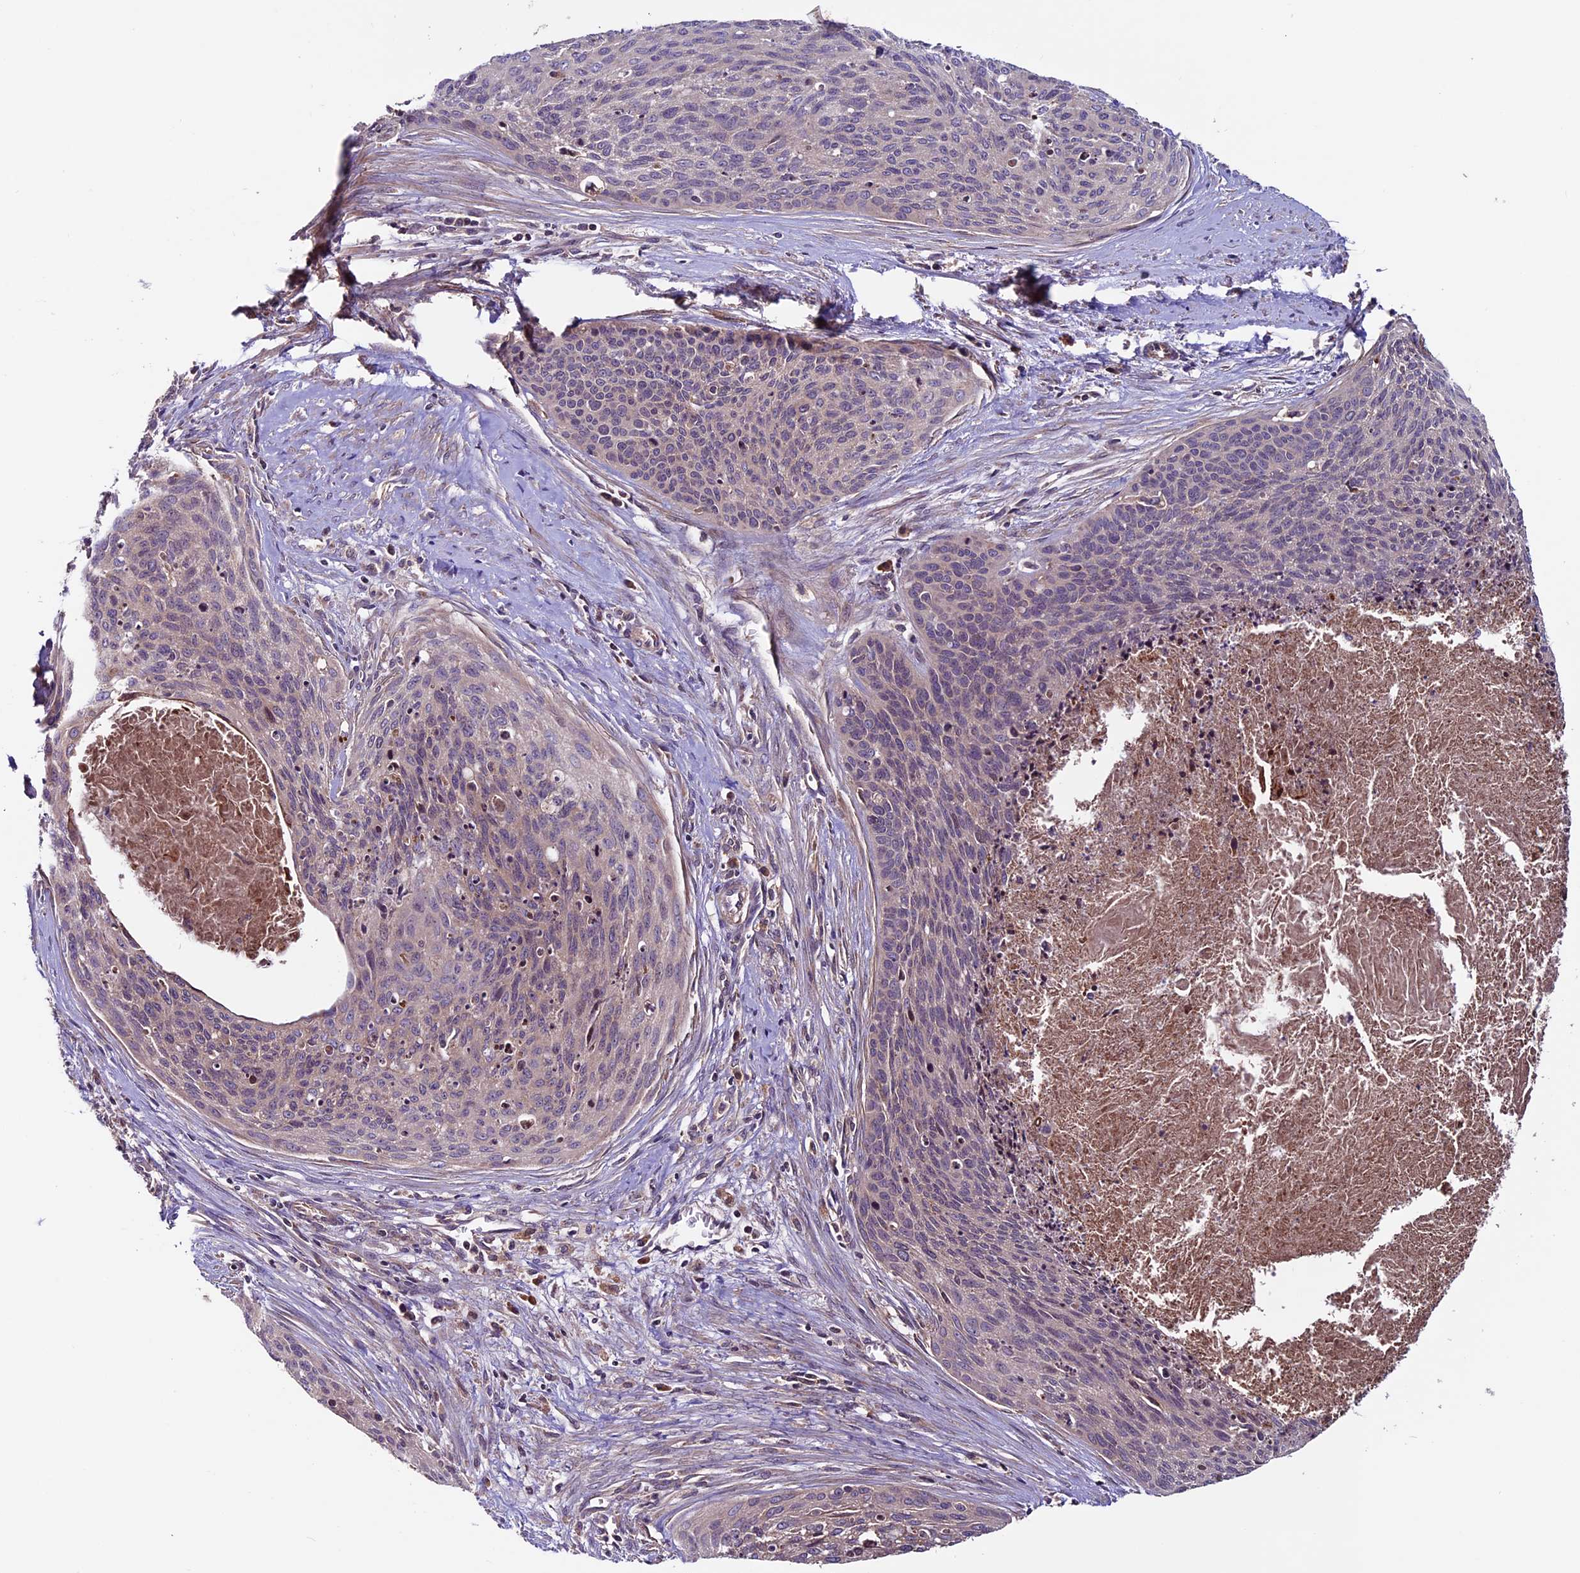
{"staining": {"intensity": "negative", "quantity": "none", "location": "none"}, "tissue": "cervical cancer", "cell_type": "Tumor cells", "image_type": "cancer", "snomed": [{"axis": "morphology", "description": "Squamous cell carcinoma, NOS"}, {"axis": "topography", "description": "Cervix"}], "caption": "DAB (3,3'-diaminobenzidine) immunohistochemical staining of cervical cancer (squamous cell carcinoma) shows no significant positivity in tumor cells.", "gene": "ZNF598", "patient": {"sex": "female", "age": 55}}